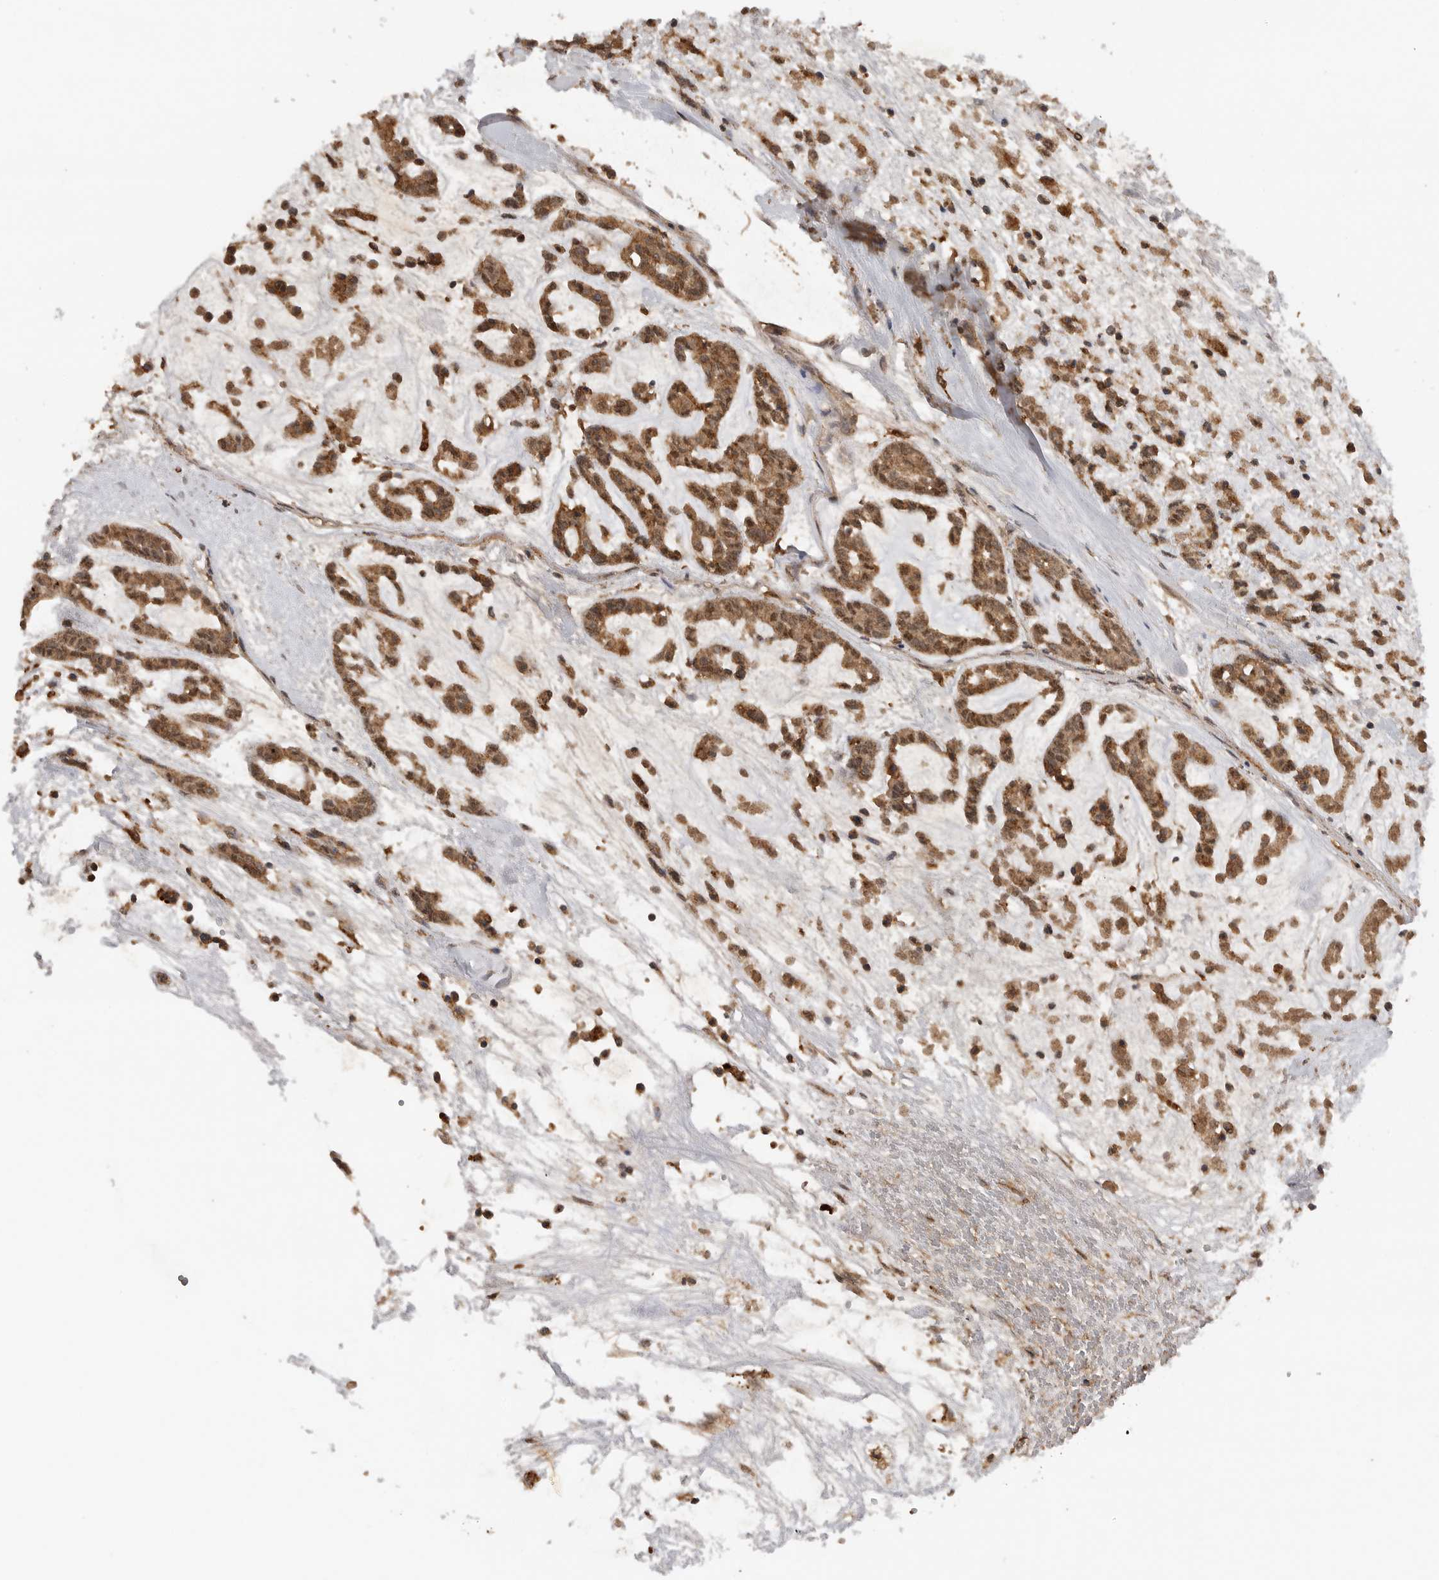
{"staining": {"intensity": "moderate", "quantity": ">75%", "location": "cytoplasmic/membranous"}, "tissue": "head and neck cancer", "cell_type": "Tumor cells", "image_type": "cancer", "snomed": [{"axis": "morphology", "description": "Adenocarcinoma, NOS"}, {"axis": "morphology", "description": "Adenoma, NOS"}, {"axis": "topography", "description": "Head-Neck"}], "caption": "Tumor cells demonstrate medium levels of moderate cytoplasmic/membranous staining in about >75% of cells in human head and neck cancer (adenocarcinoma).", "gene": "ICOSLG", "patient": {"sex": "female", "age": 55}}